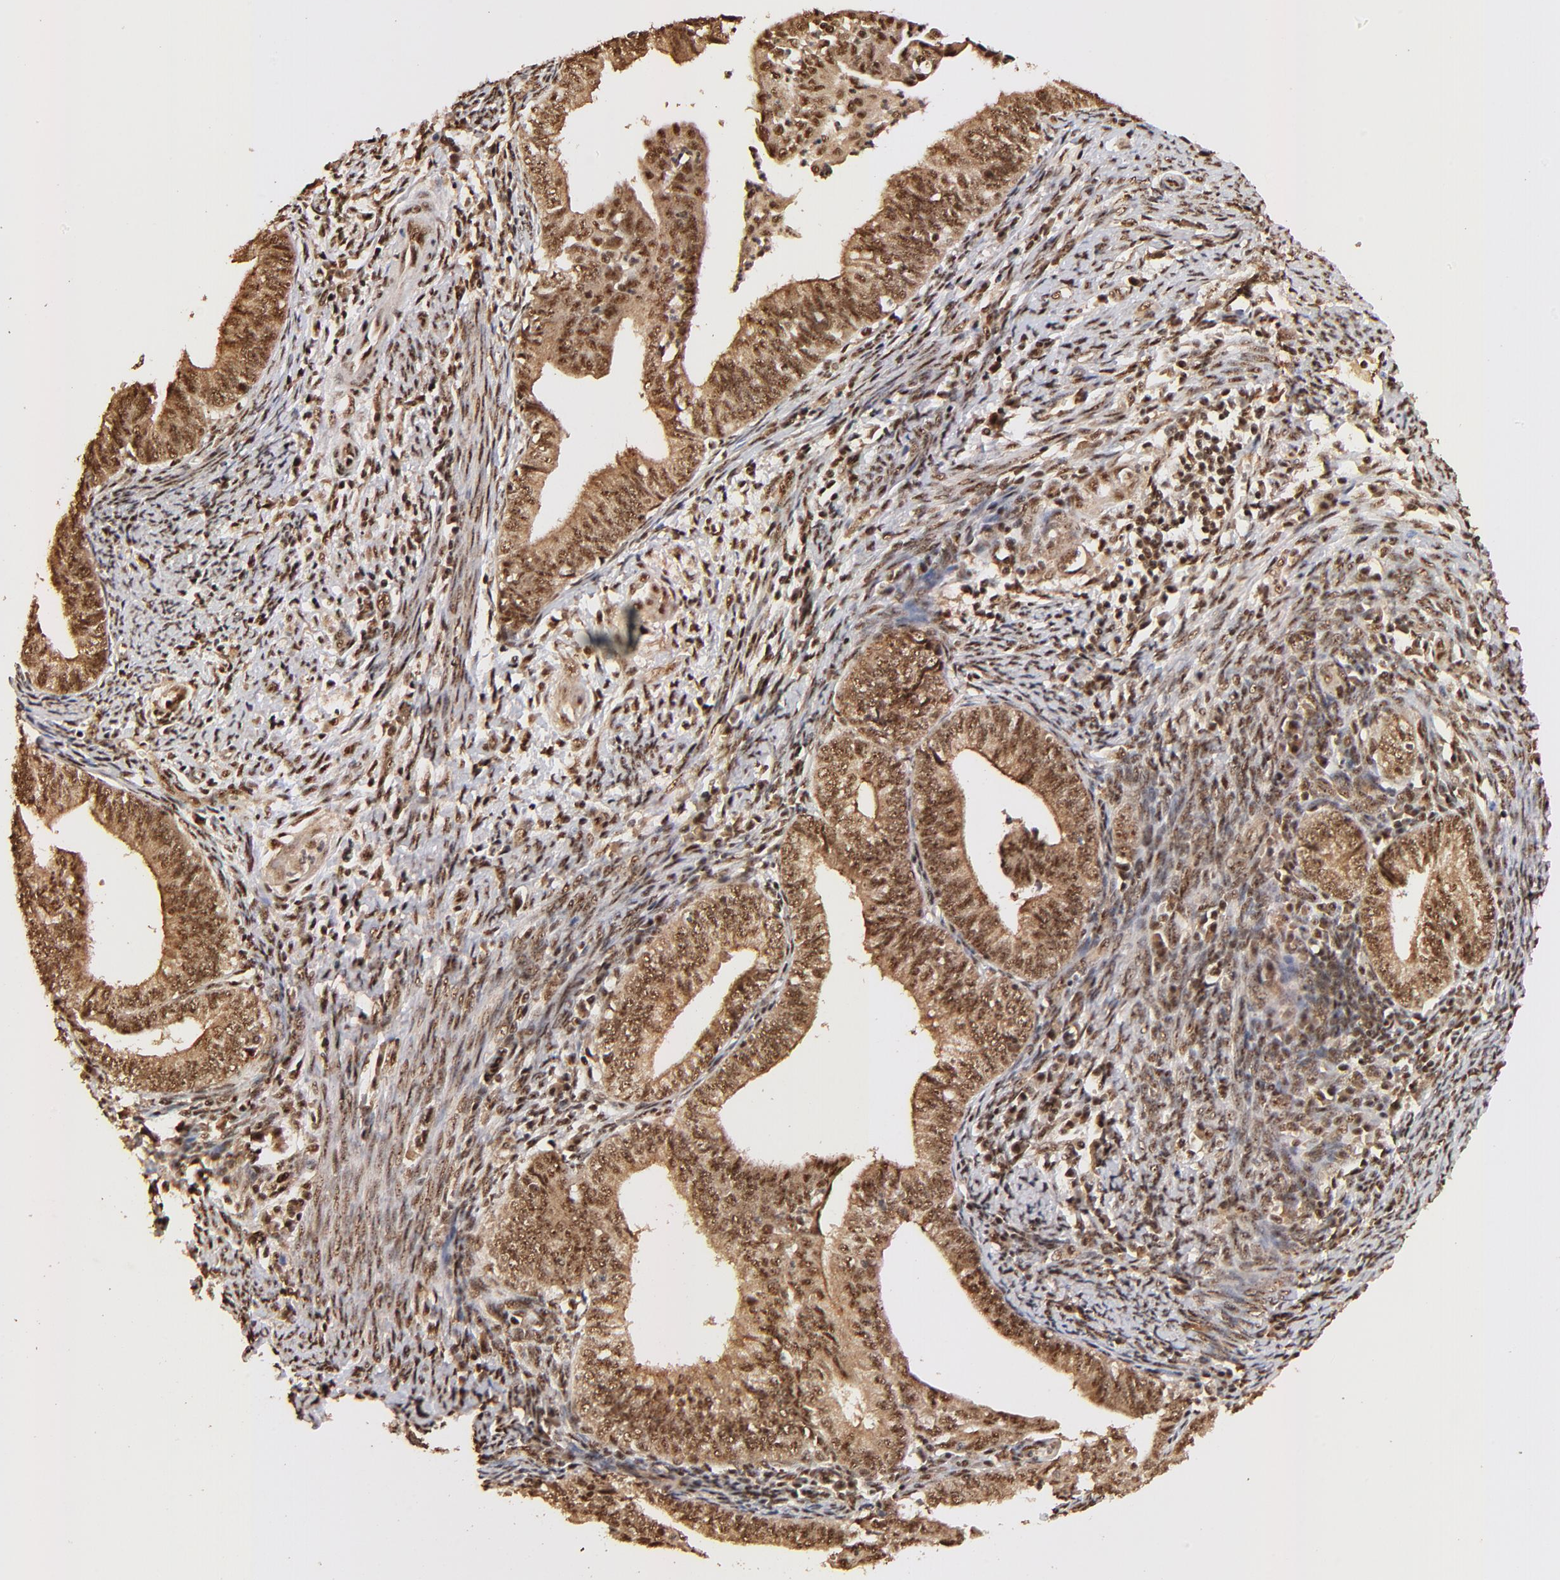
{"staining": {"intensity": "strong", "quantity": ">75%", "location": "cytoplasmic/membranous,nuclear"}, "tissue": "endometrial cancer", "cell_type": "Tumor cells", "image_type": "cancer", "snomed": [{"axis": "morphology", "description": "Adenocarcinoma, NOS"}, {"axis": "topography", "description": "Endometrium"}], "caption": "IHC (DAB) staining of adenocarcinoma (endometrial) displays strong cytoplasmic/membranous and nuclear protein positivity in approximately >75% of tumor cells.", "gene": "MED12", "patient": {"sex": "female", "age": 66}}